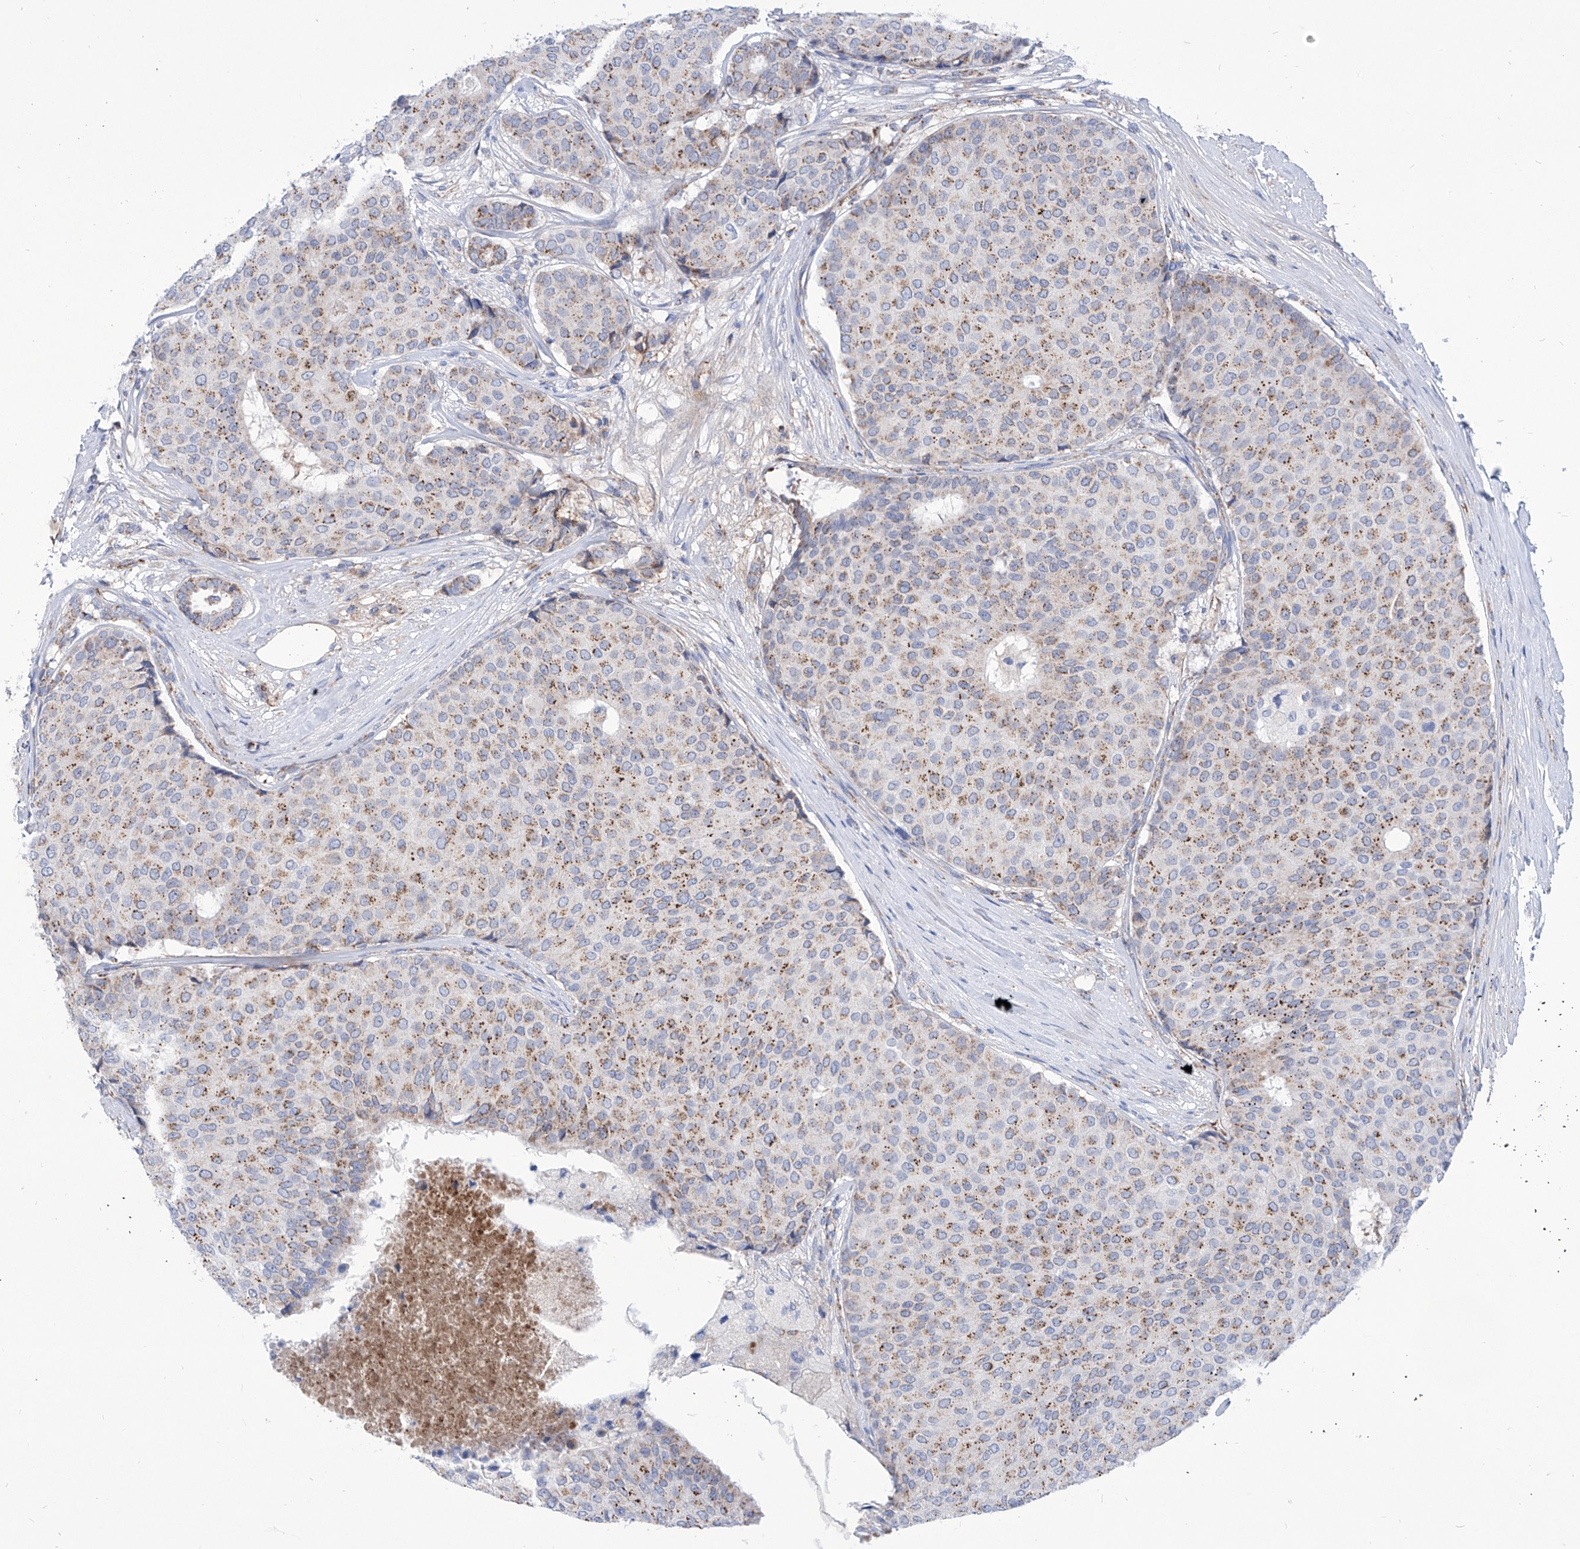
{"staining": {"intensity": "moderate", "quantity": "25%-75%", "location": "cytoplasmic/membranous"}, "tissue": "breast cancer", "cell_type": "Tumor cells", "image_type": "cancer", "snomed": [{"axis": "morphology", "description": "Duct carcinoma"}, {"axis": "topography", "description": "Breast"}], "caption": "Breast intraductal carcinoma stained with DAB immunohistochemistry exhibits medium levels of moderate cytoplasmic/membranous staining in approximately 25%-75% of tumor cells. Immunohistochemistry (ihc) stains the protein of interest in brown and the nuclei are stained blue.", "gene": "SRBD1", "patient": {"sex": "female", "age": 75}}